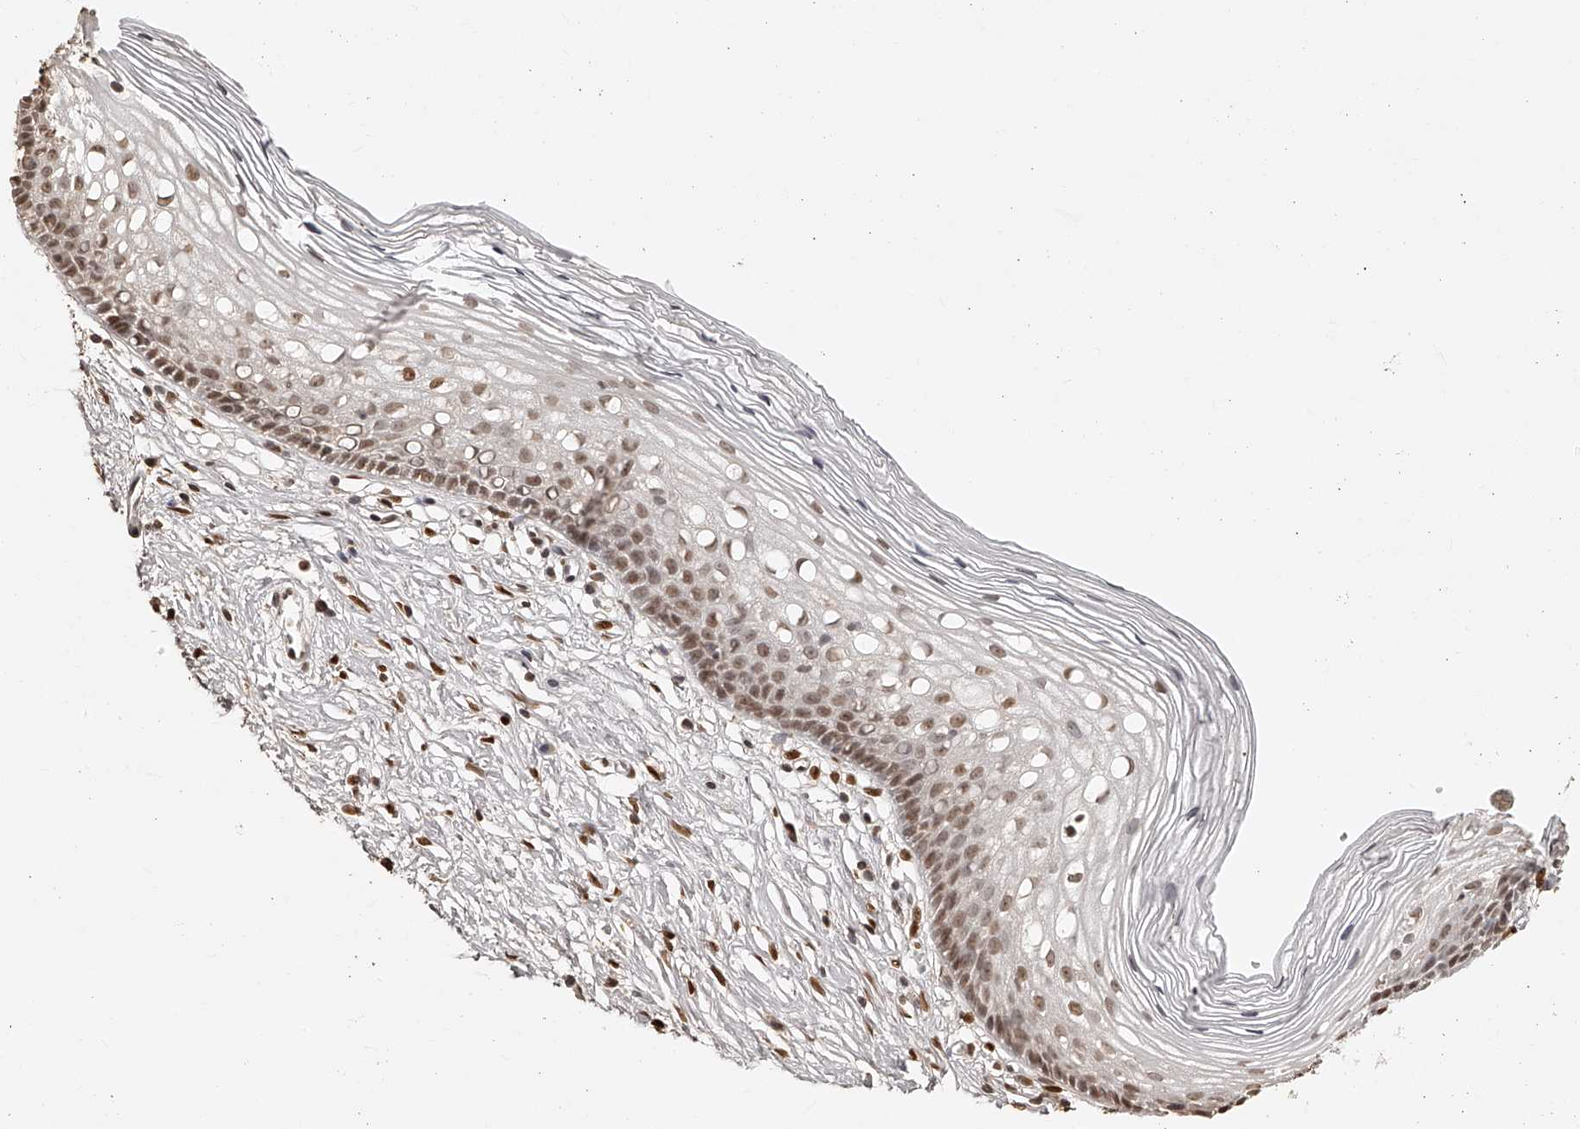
{"staining": {"intensity": "moderate", "quantity": "25%-75%", "location": "nuclear"}, "tissue": "cervix", "cell_type": "Glandular cells", "image_type": "normal", "snomed": [{"axis": "morphology", "description": "Normal tissue, NOS"}, {"axis": "topography", "description": "Cervix"}], "caption": "High-magnification brightfield microscopy of normal cervix stained with DAB (brown) and counterstained with hematoxylin (blue). glandular cells exhibit moderate nuclear expression is present in about25%-75% of cells.", "gene": "ZNF503", "patient": {"sex": "female", "age": 27}}